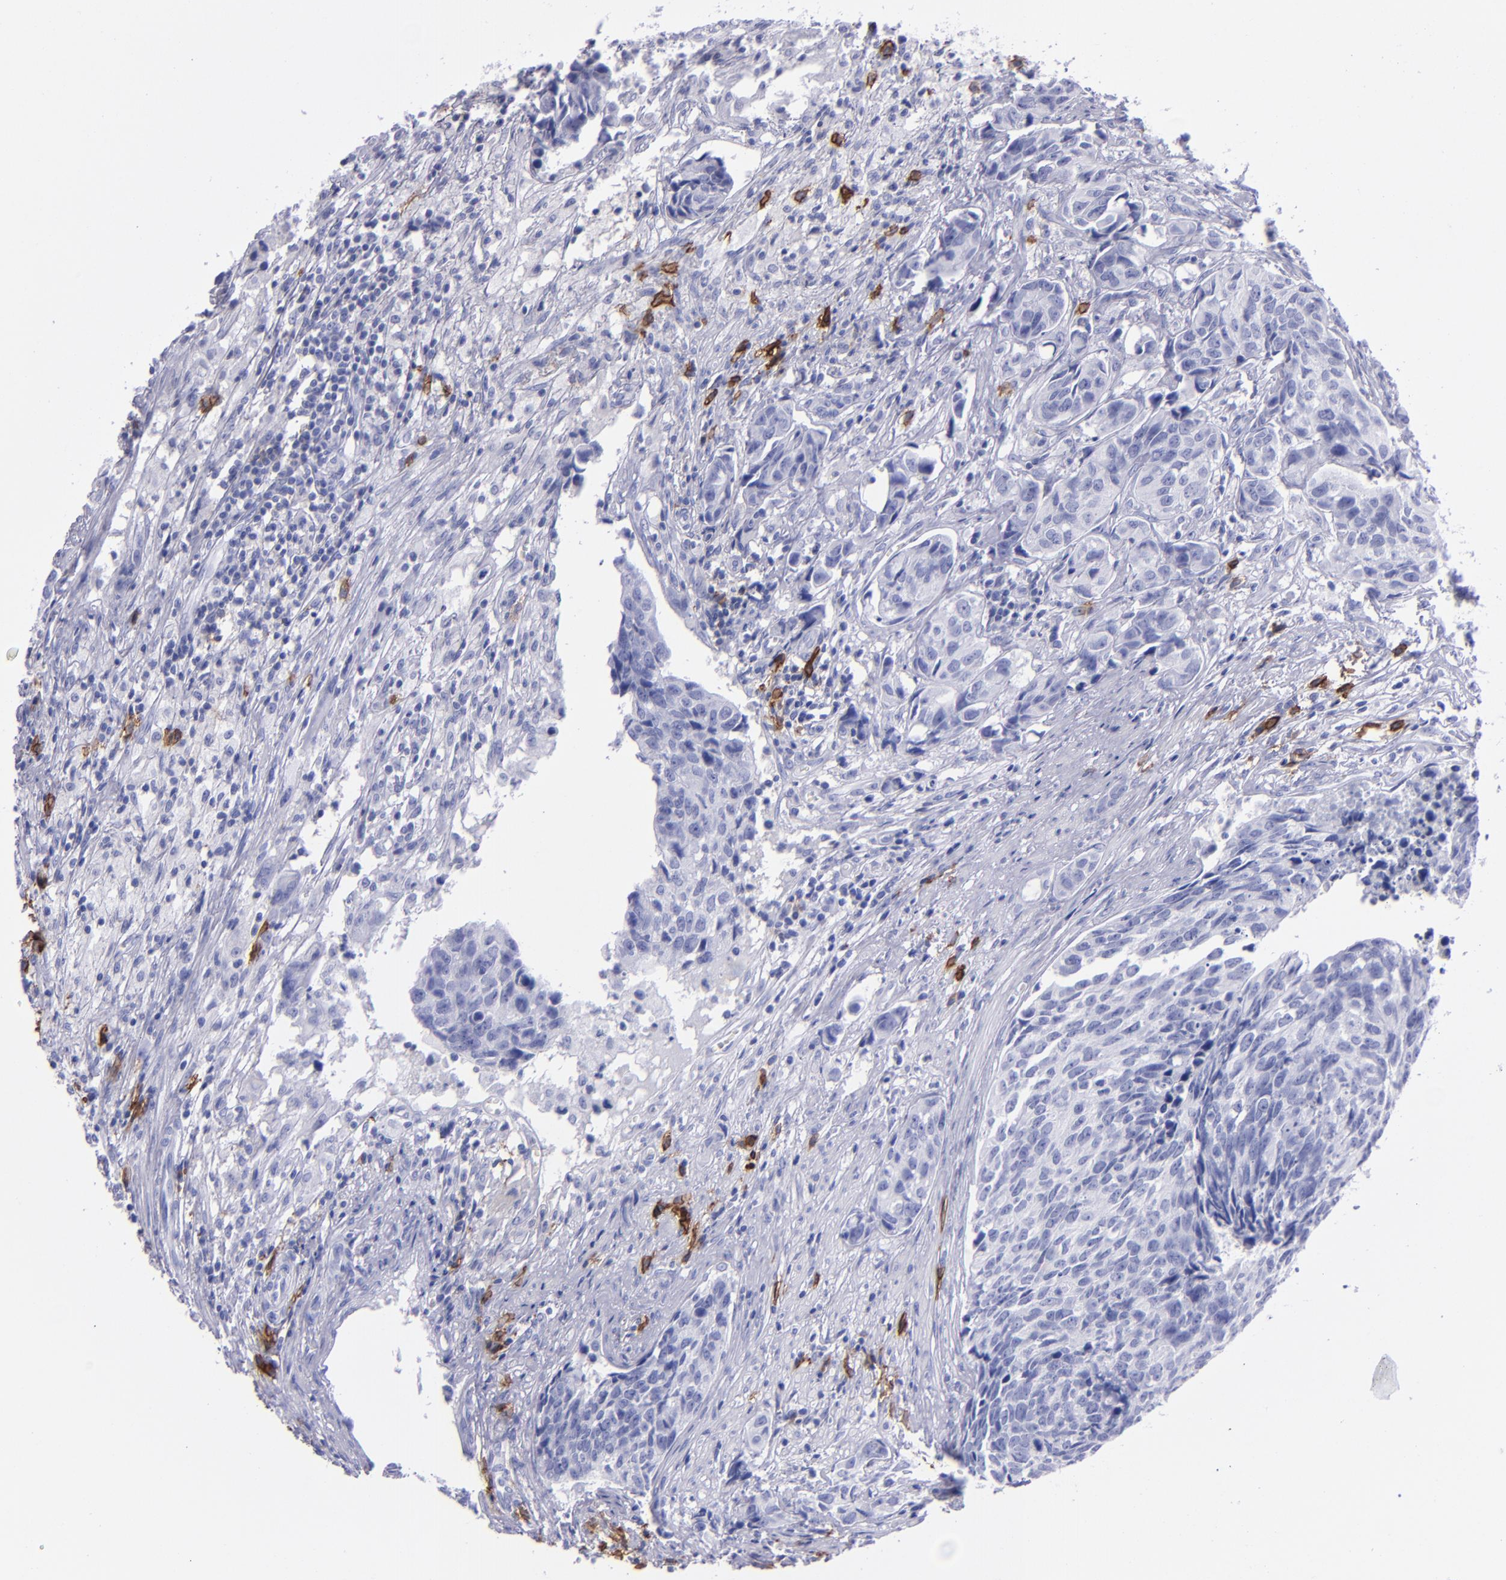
{"staining": {"intensity": "negative", "quantity": "none", "location": "none"}, "tissue": "urothelial cancer", "cell_type": "Tumor cells", "image_type": "cancer", "snomed": [{"axis": "morphology", "description": "Urothelial carcinoma, High grade"}, {"axis": "topography", "description": "Urinary bladder"}], "caption": "An immunohistochemistry histopathology image of urothelial cancer is shown. There is no staining in tumor cells of urothelial cancer.", "gene": "CD38", "patient": {"sex": "male", "age": 81}}